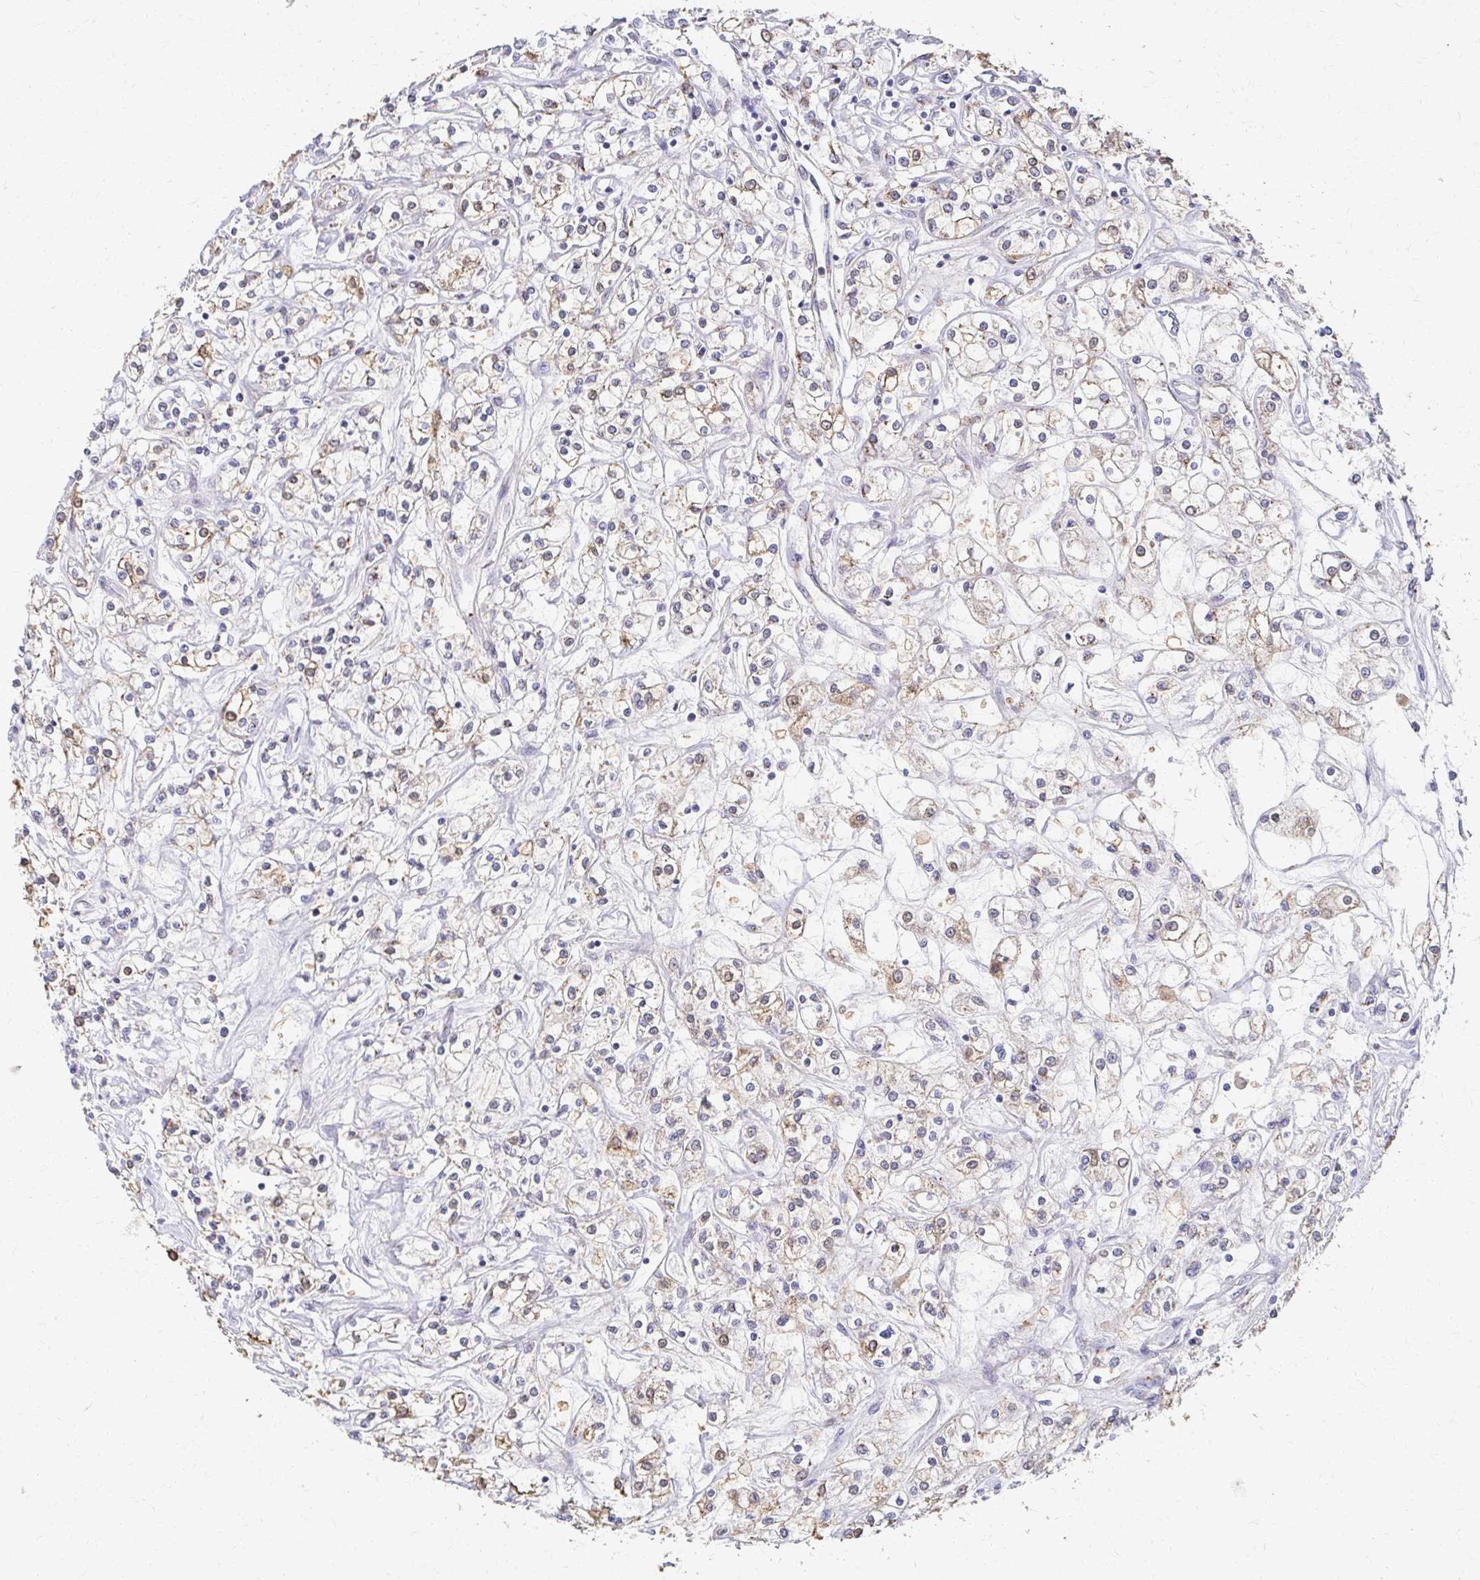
{"staining": {"intensity": "weak", "quantity": "25%-75%", "location": "cytoplasmic/membranous"}, "tissue": "renal cancer", "cell_type": "Tumor cells", "image_type": "cancer", "snomed": [{"axis": "morphology", "description": "Adenocarcinoma, NOS"}, {"axis": "topography", "description": "Kidney"}], "caption": "About 25%-75% of tumor cells in human renal adenocarcinoma display weak cytoplasmic/membranous protein positivity as visualized by brown immunohistochemical staining.", "gene": "TM9SF1", "patient": {"sex": "female", "age": 59}}